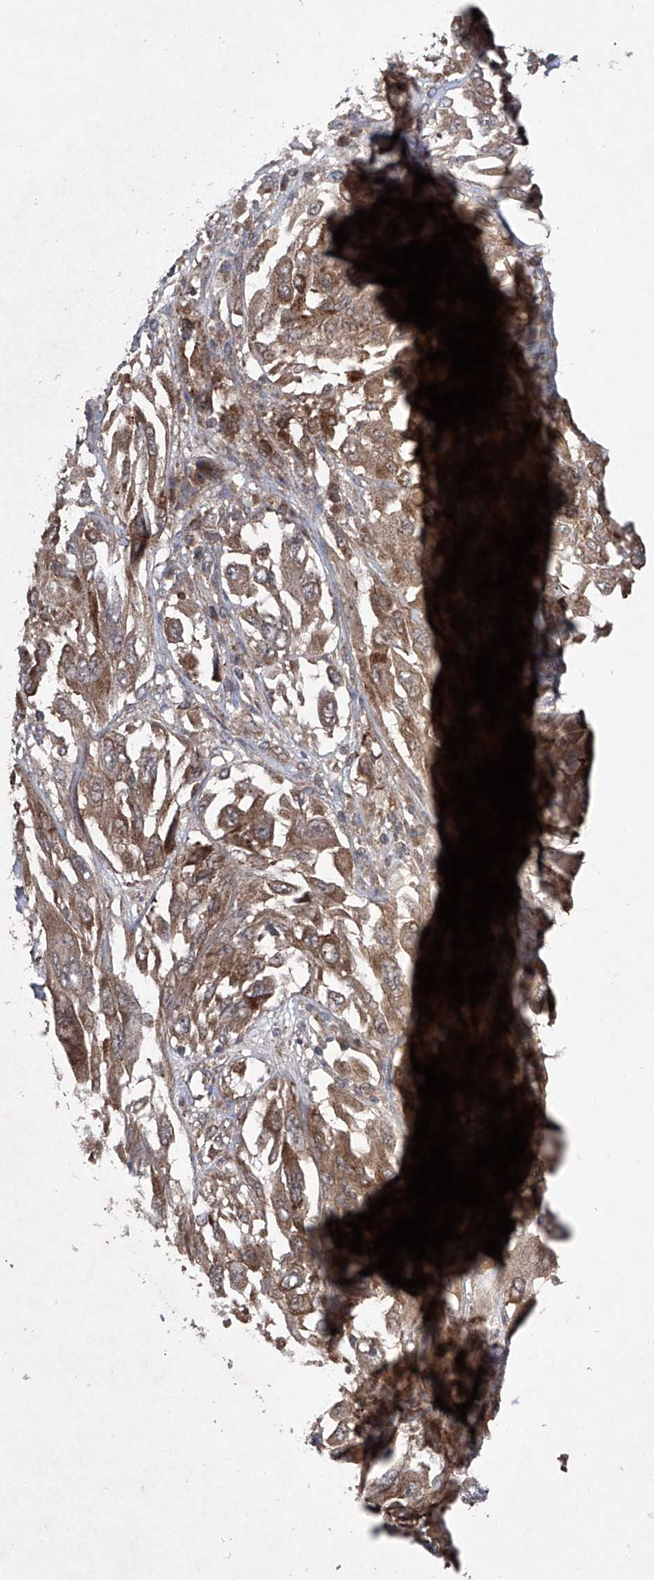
{"staining": {"intensity": "moderate", "quantity": ">75%", "location": "cytoplasmic/membranous"}, "tissue": "melanoma", "cell_type": "Tumor cells", "image_type": "cancer", "snomed": [{"axis": "morphology", "description": "Malignant melanoma, NOS"}, {"axis": "topography", "description": "Skin"}], "caption": "DAB immunohistochemical staining of human malignant melanoma exhibits moderate cytoplasmic/membranous protein expression in approximately >75% of tumor cells. The staining was performed using DAB (3,3'-diaminobenzidine), with brown indicating positive protein expression. Nuclei are stained blue with hematoxylin.", "gene": "SUMF2", "patient": {"sex": "female", "age": 91}}